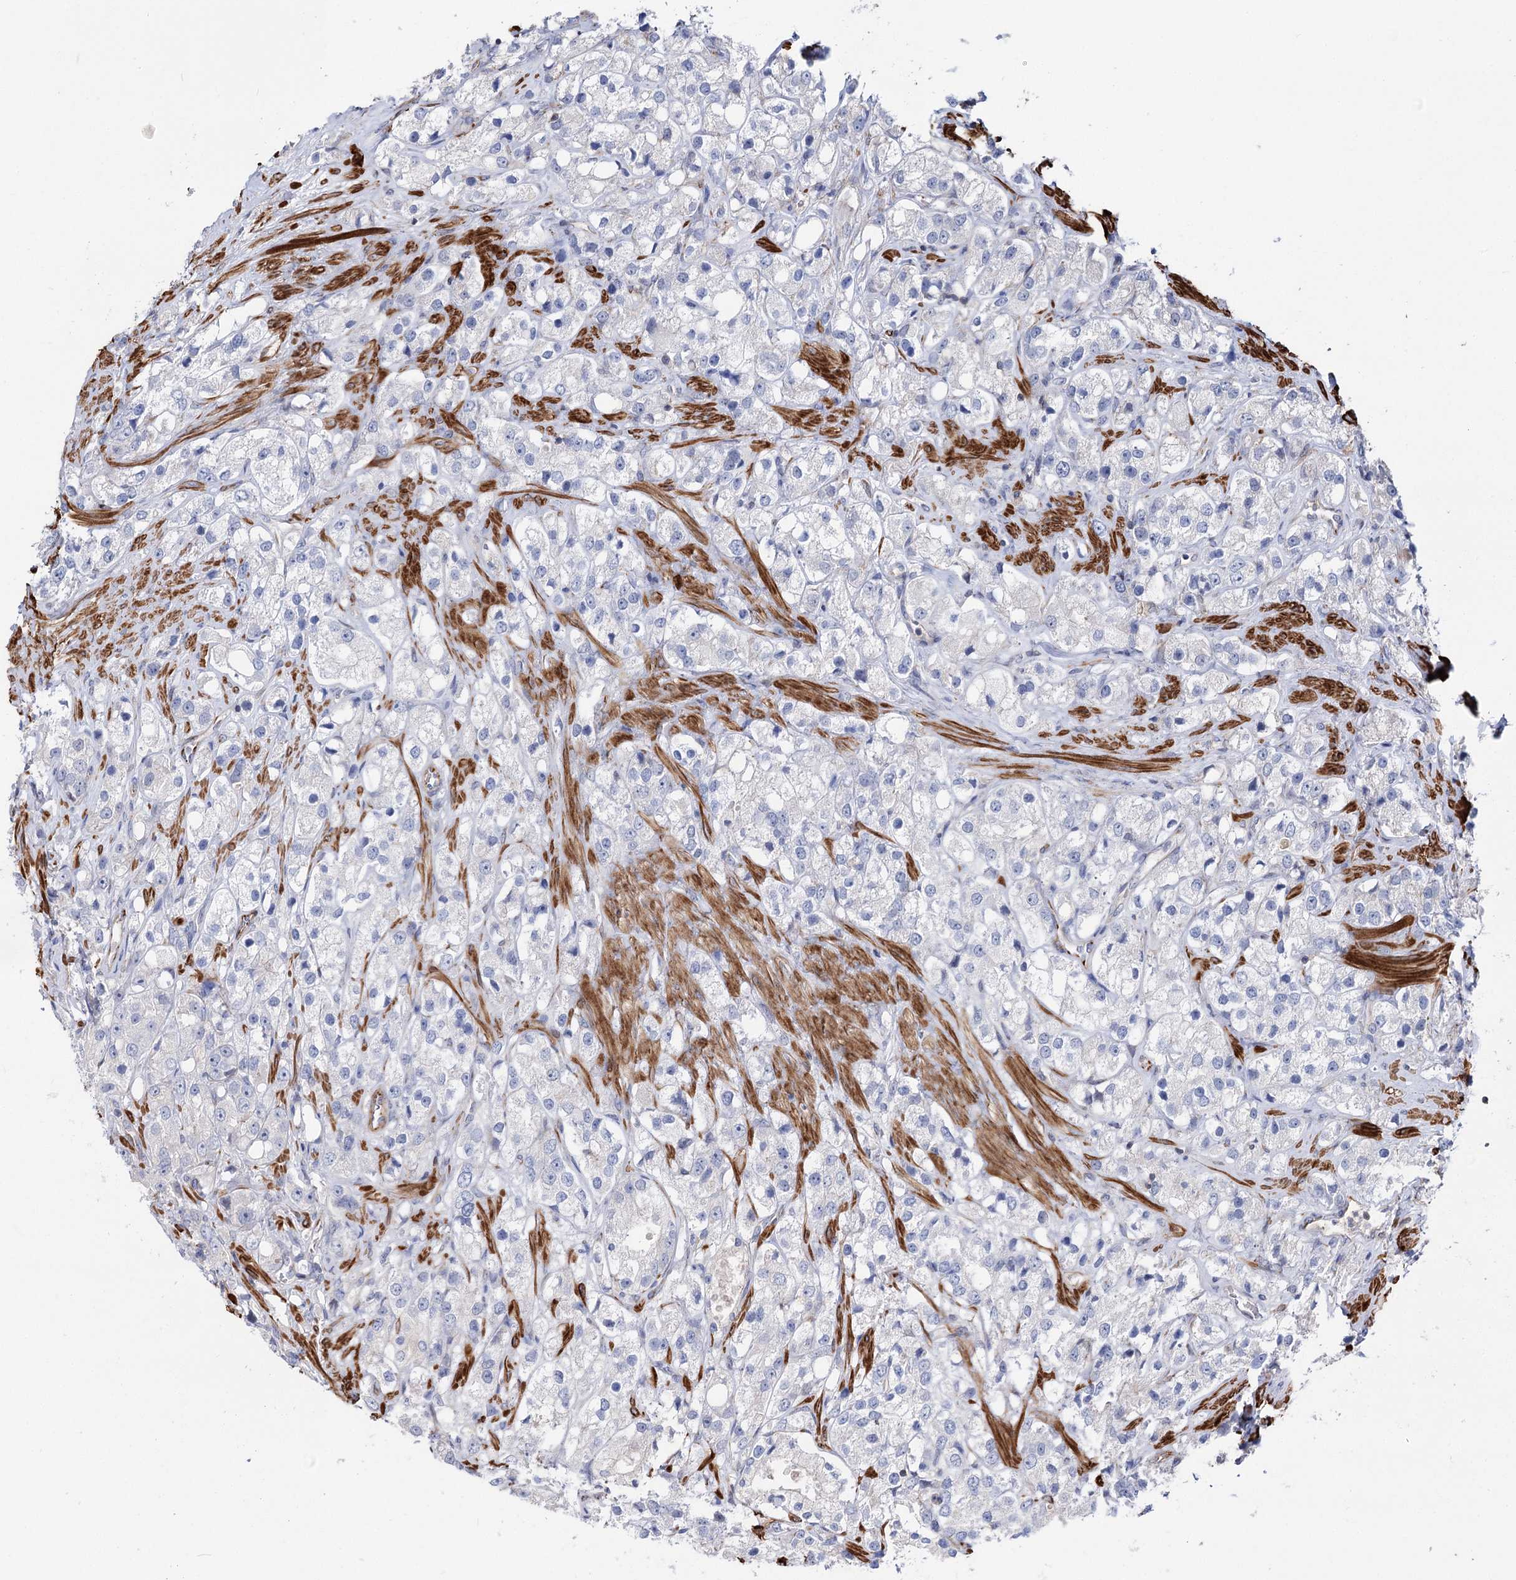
{"staining": {"intensity": "negative", "quantity": "none", "location": "none"}, "tissue": "prostate cancer", "cell_type": "Tumor cells", "image_type": "cancer", "snomed": [{"axis": "morphology", "description": "Adenocarcinoma, NOS"}, {"axis": "topography", "description": "Prostate"}], "caption": "Immunohistochemistry (IHC) micrograph of prostate adenocarcinoma stained for a protein (brown), which displays no positivity in tumor cells.", "gene": "DPP3", "patient": {"sex": "male", "age": 79}}